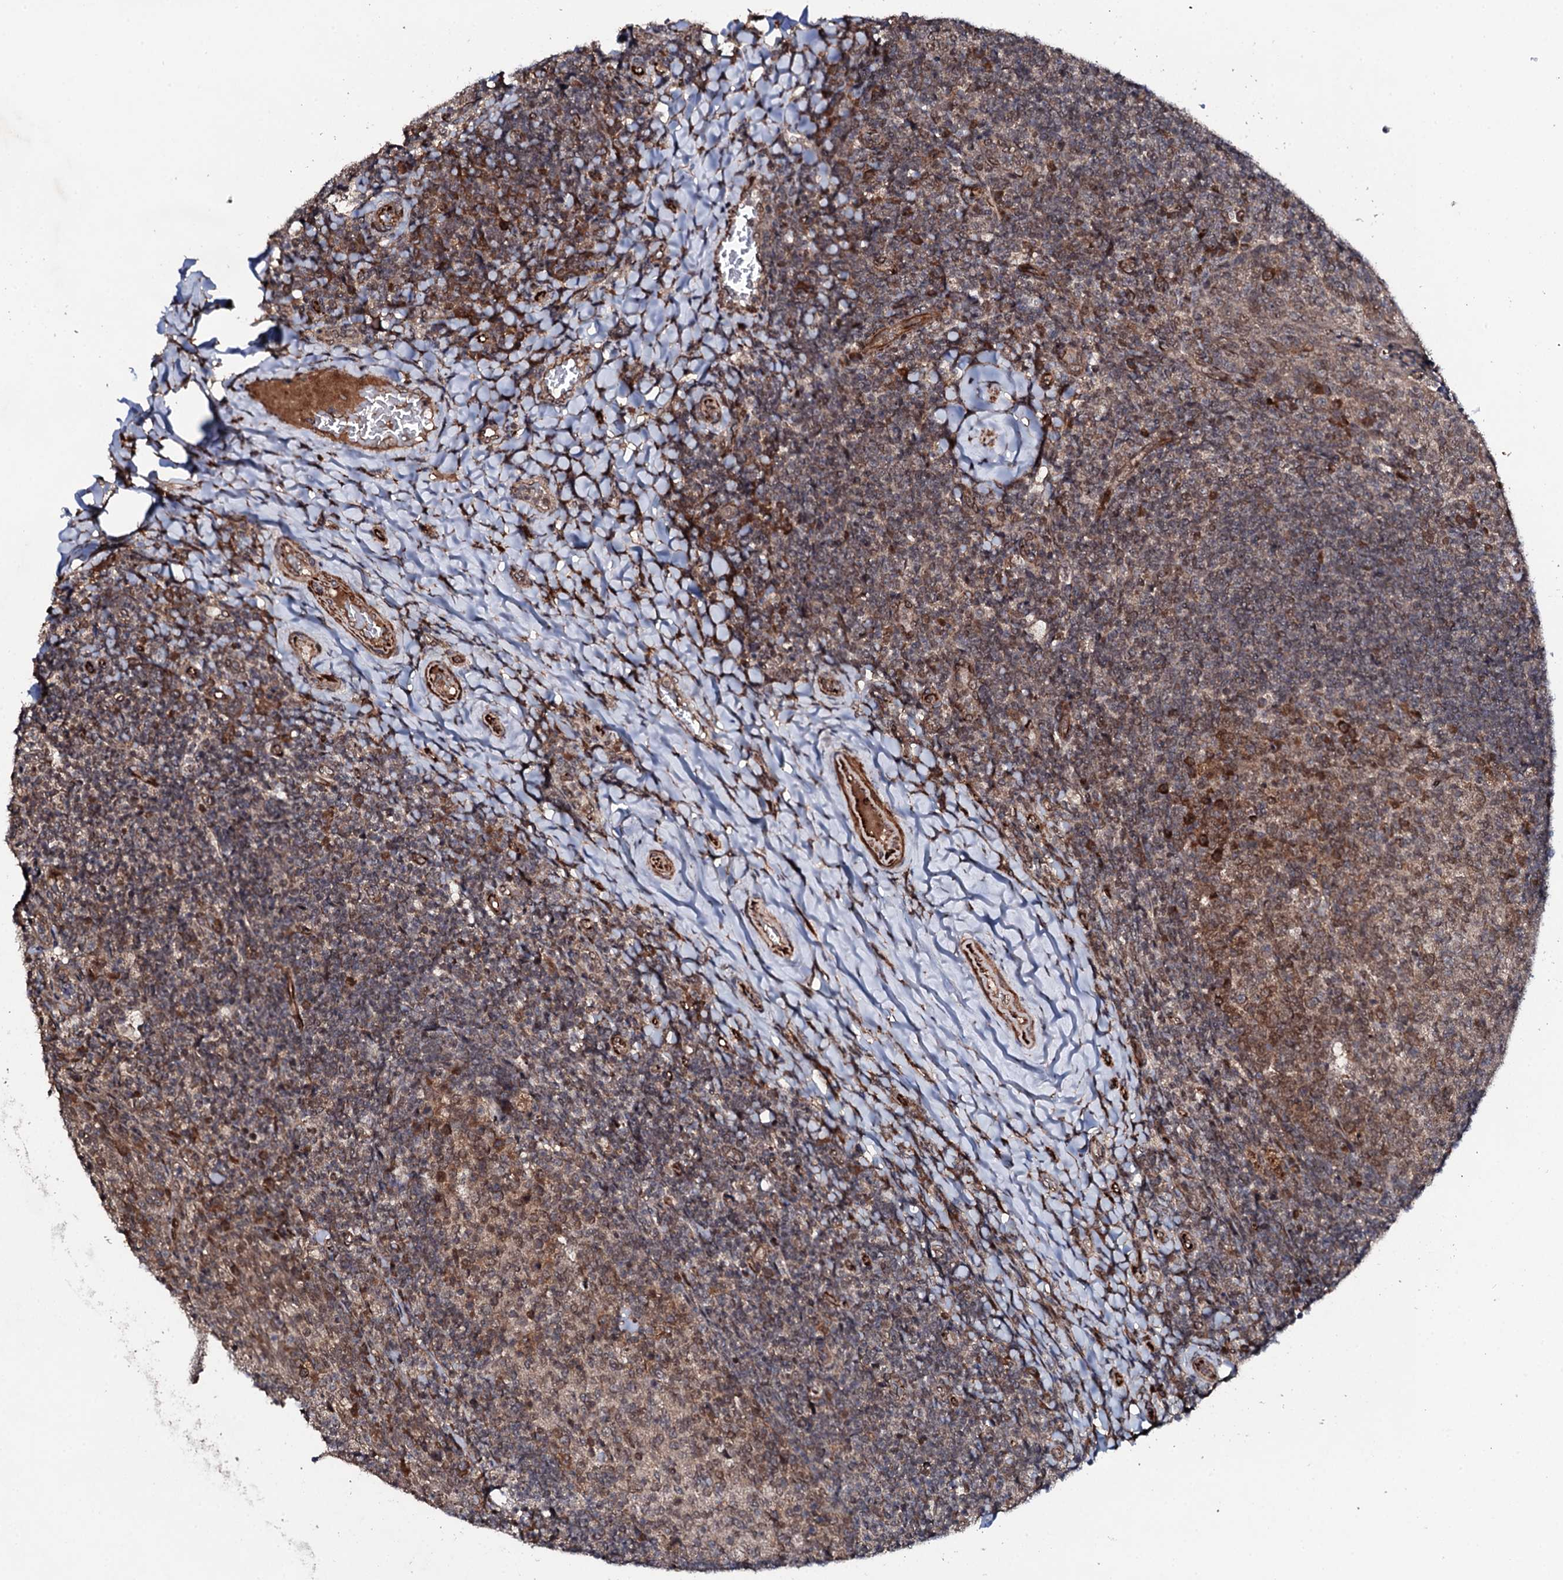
{"staining": {"intensity": "moderate", "quantity": ">75%", "location": "cytoplasmic/membranous,nuclear"}, "tissue": "tonsil", "cell_type": "Germinal center cells", "image_type": "normal", "snomed": [{"axis": "morphology", "description": "Normal tissue, NOS"}, {"axis": "topography", "description": "Tonsil"}], "caption": "Tonsil was stained to show a protein in brown. There is medium levels of moderate cytoplasmic/membranous,nuclear expression in approximately >75% of germinal center cells.", "gene": "FAM111A", "patient": {"sex": "female", "age": 10}}